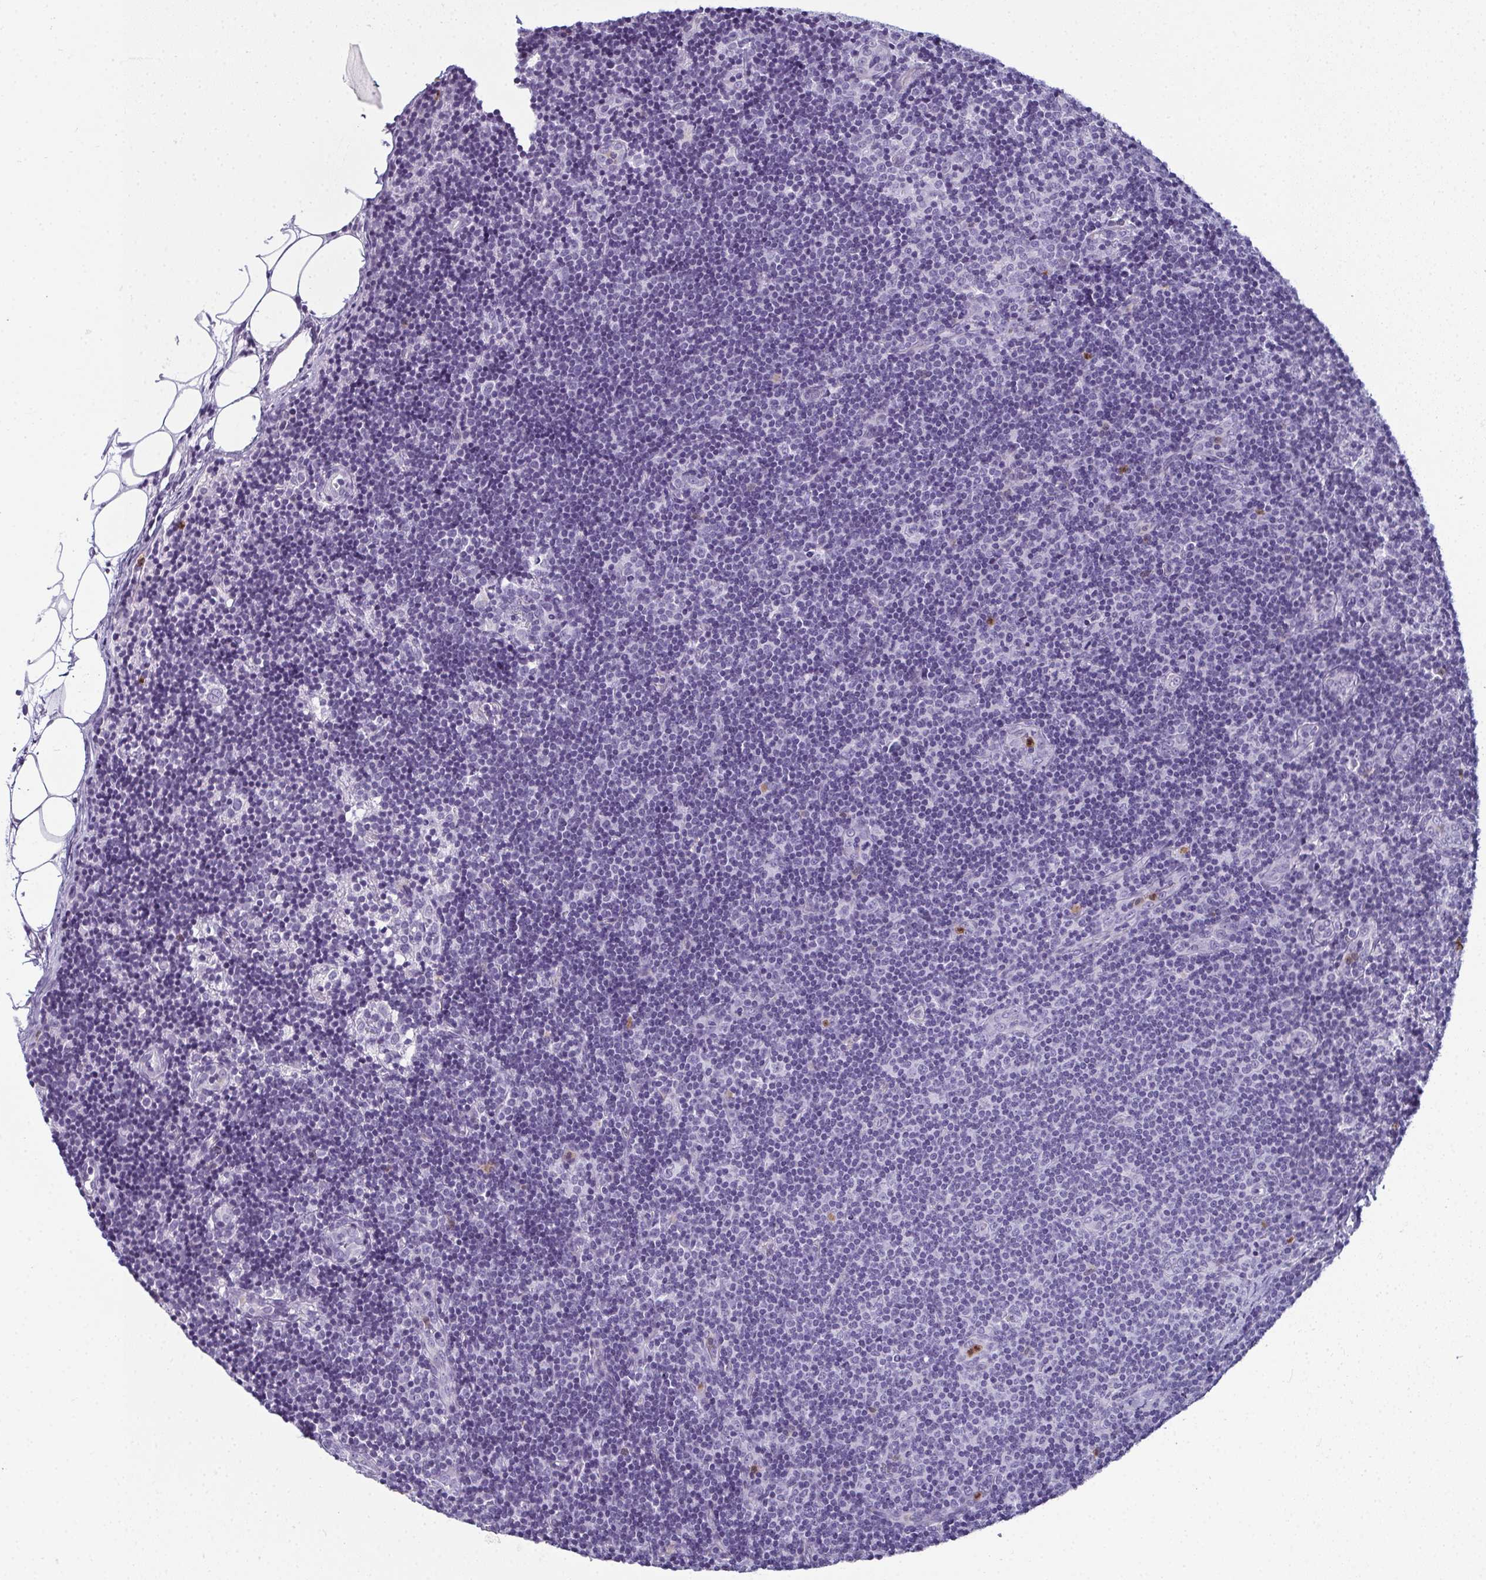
{"staining": {"intensity": "negative", "quantity": "none", "location": "none"}, "tissue": "lymph node", "cell_type": "Germinal center cells", "image_type": "normal", "snomed": [{"axis": "morphology", "description": "Normal tissue, NOS"}, {"axis": "topography", "description": "Lymph node"}], "caption": "A high-resolution histopathology image shows immunohistochemistry staining of unremarkable lymph node, which exhibits no significant positivity in germinal center cells. (Immunohistochemistry, brightfield microscopy, high magnification).", "gene": "CDA", "patient": {"sex": "female", "age": 41}}